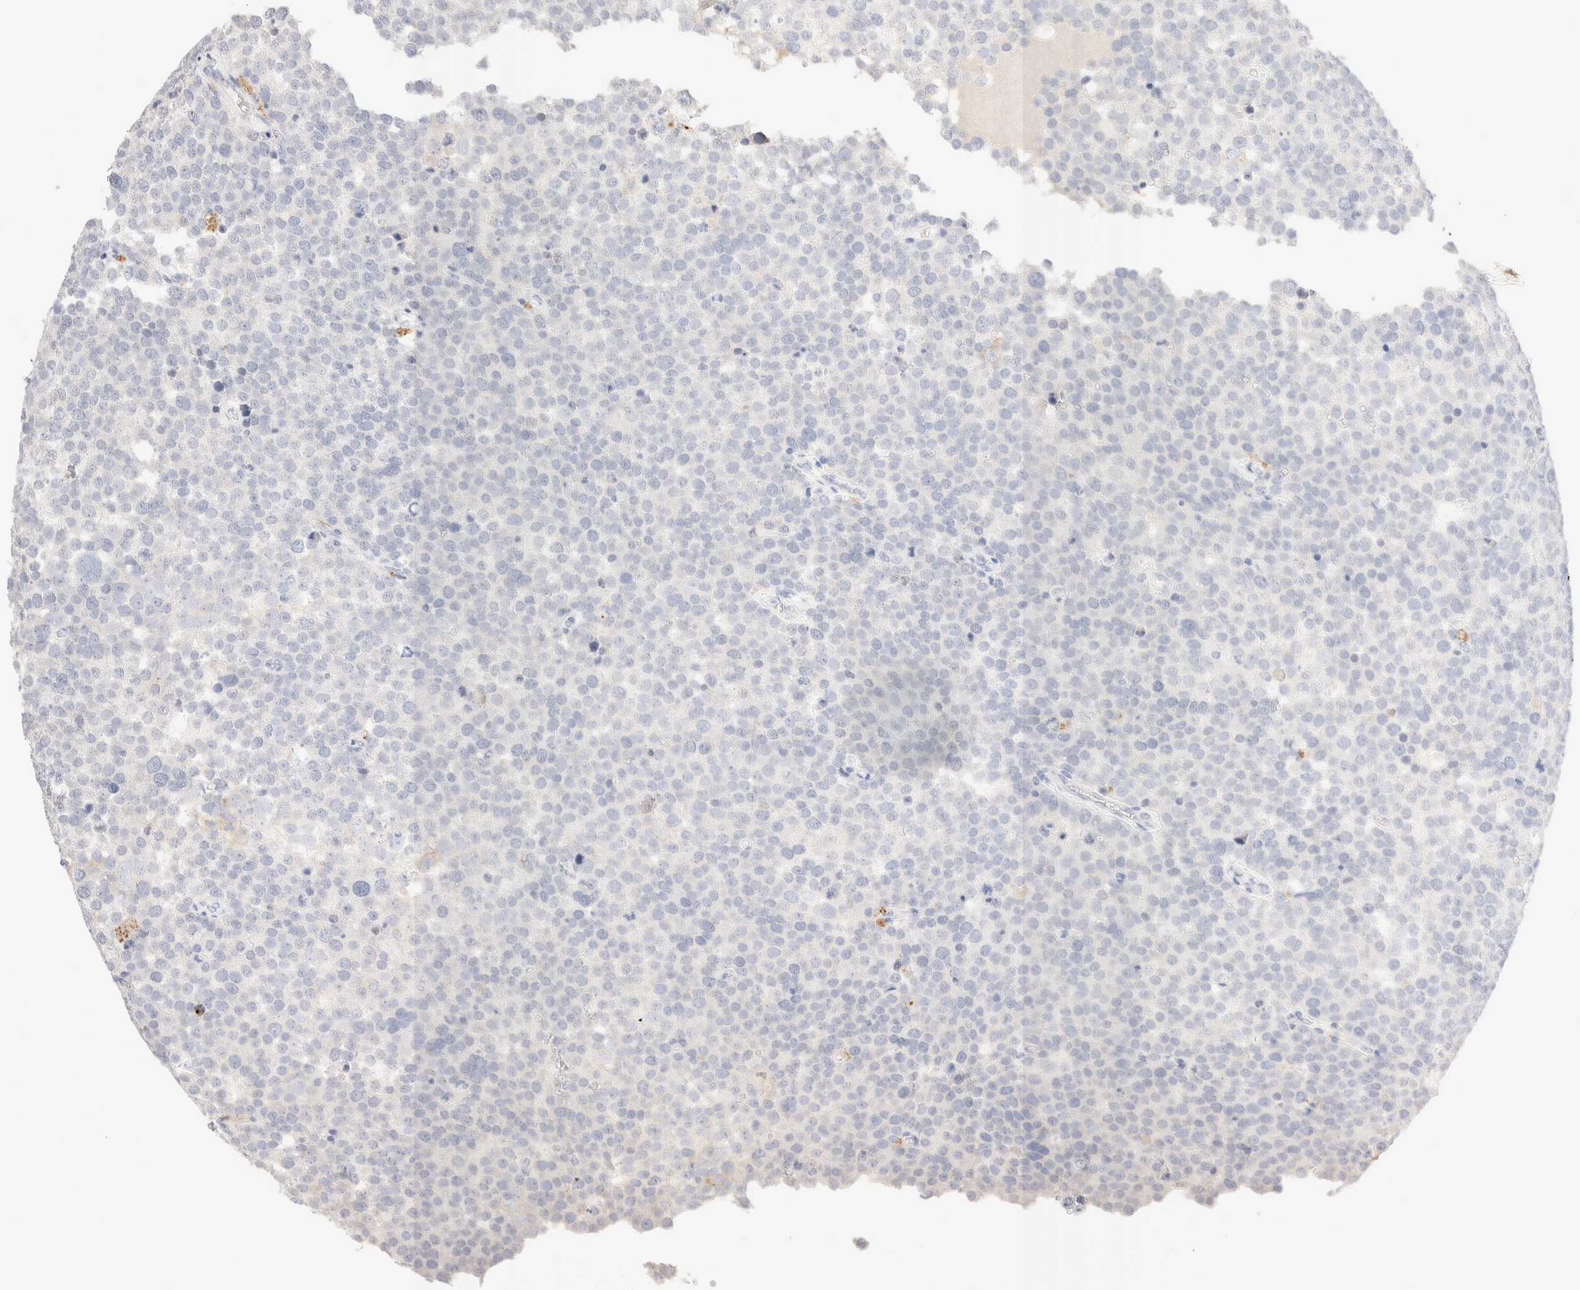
{"staining": {"intensity": "negative", "quantity": "none", "location": "none"}, "tissue": "testis cancer", "cell_type": "Tumor cells", "image_type": "cancer", "snomed": [{"axis": "morphology", "description": "Seminoma, NOS"}, {"axis": "topography", "description": "Testis"}], "caption": "High power microscopy histopathology image of an immunohistochemistry (IHC) histopathology image of seminoma (testis), revealing no significant expression in tumor cells.", "gene": "EPCAM", "patient": {"sex": "male", "age": 71}}